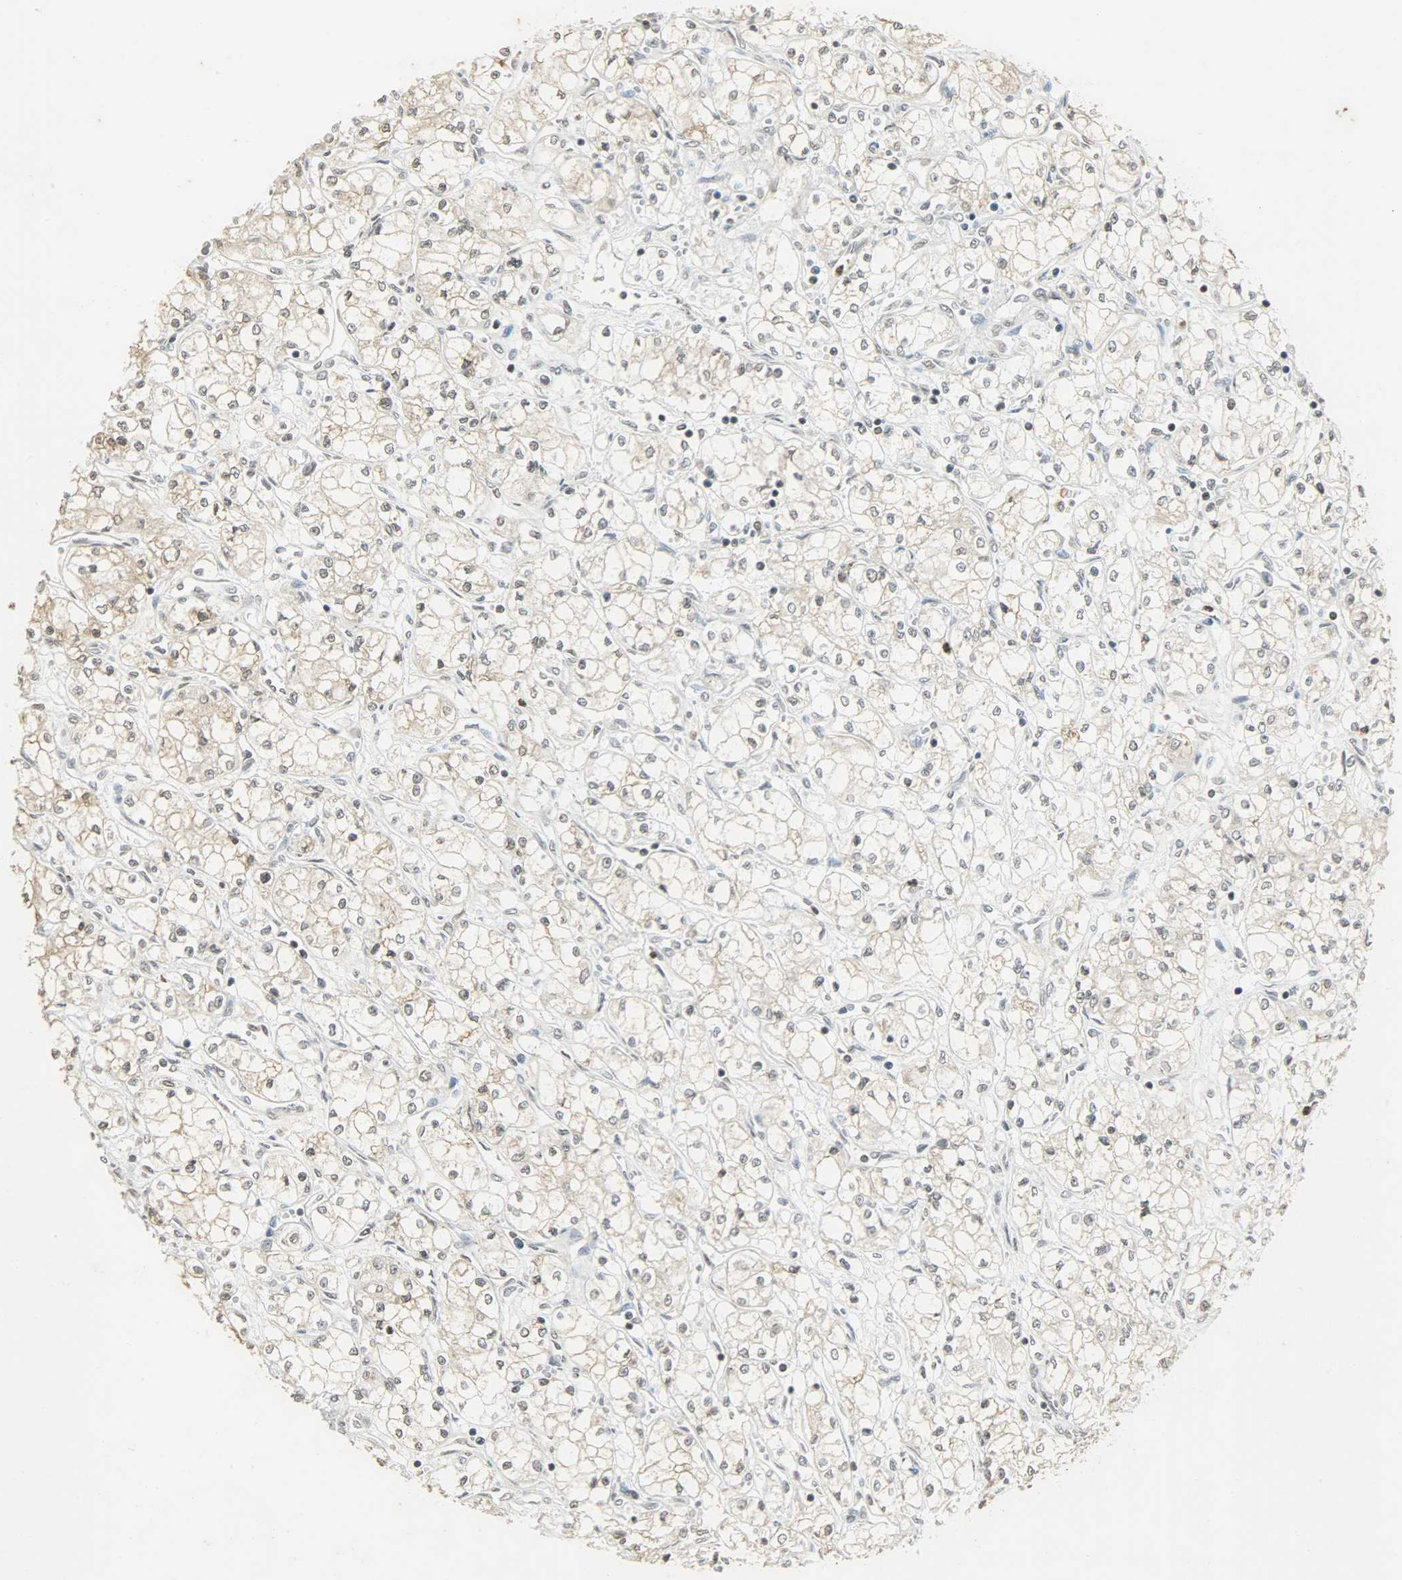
{"staining": {"intensity": "negative", "quantity": "none", "location": "none"}, "tissue": "renal cancer", "cell_type": "Tumor cells", "image_type": "cancer", "snomed": [{"axis": "morphology", "description": "Normal tissue, NOS"}, {"axis": "morphology", "description": "Adenocarcinoma, NOS"}, {"axis": "topography", "description": "Kidney"}], "caption": "Human renal cancer stained for a protein using immunohistochemistry shows no expression in tumor cells.", "gene": "SMARCA5", "patient": {"sex": "male", "age": 59}}